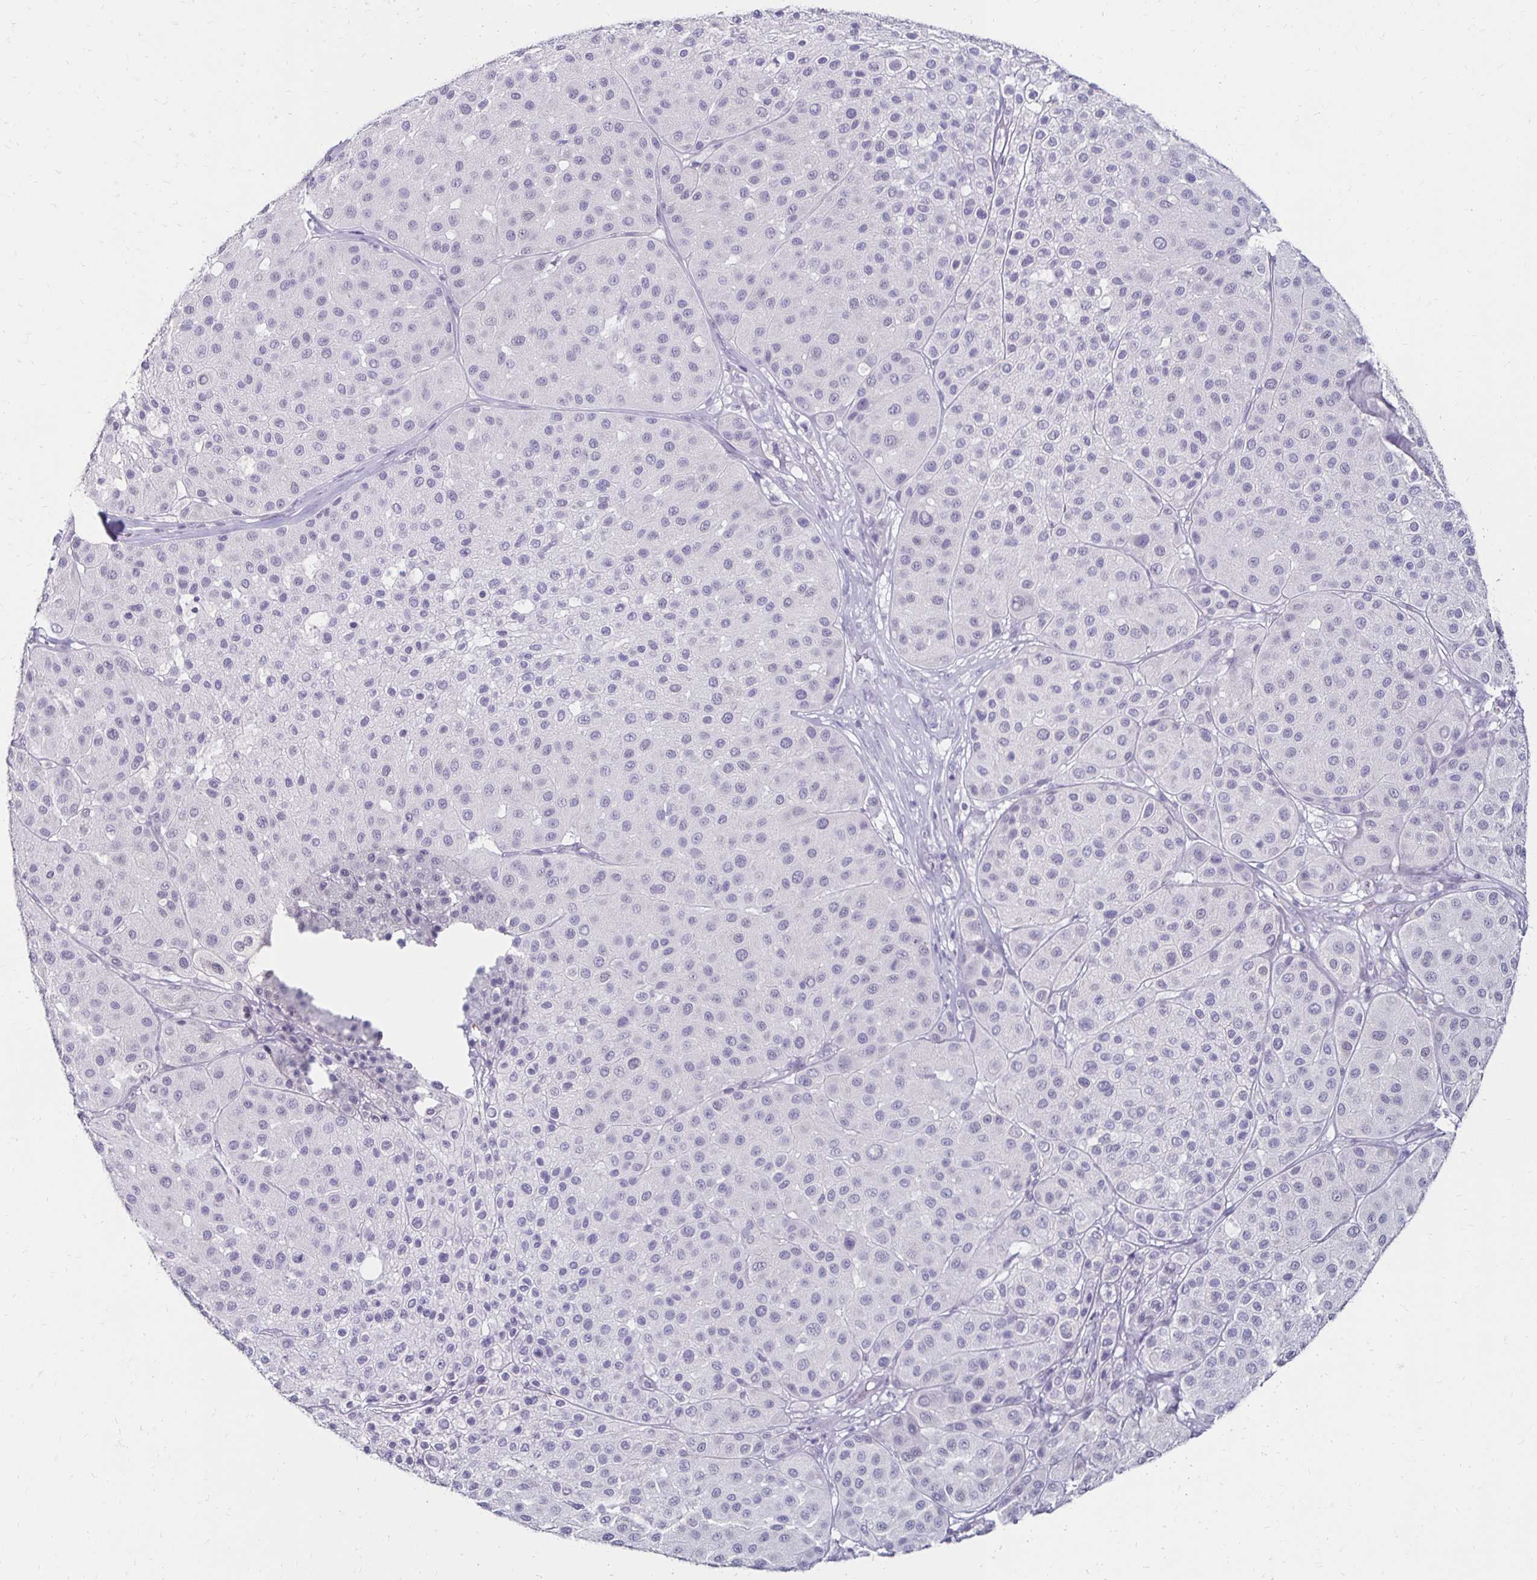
{"staining": {"intensity": "negative", "quantity": "none", "location": "none"}, "tissue": "melanoma", "cell_type": "Tumor cells", "image_type": "cancer", "snomed": [{"axis": "morphology", "description": "Malignant melanoma, Metastatic site"}, {"axis": "topography", "description": "Smooth muscle"}], "caption": "Histopathology image shows no significant protein expression in tumor cells of melanoma.", "gene": "TOMM34", "patient": {"sex": "male", "age": 41}}